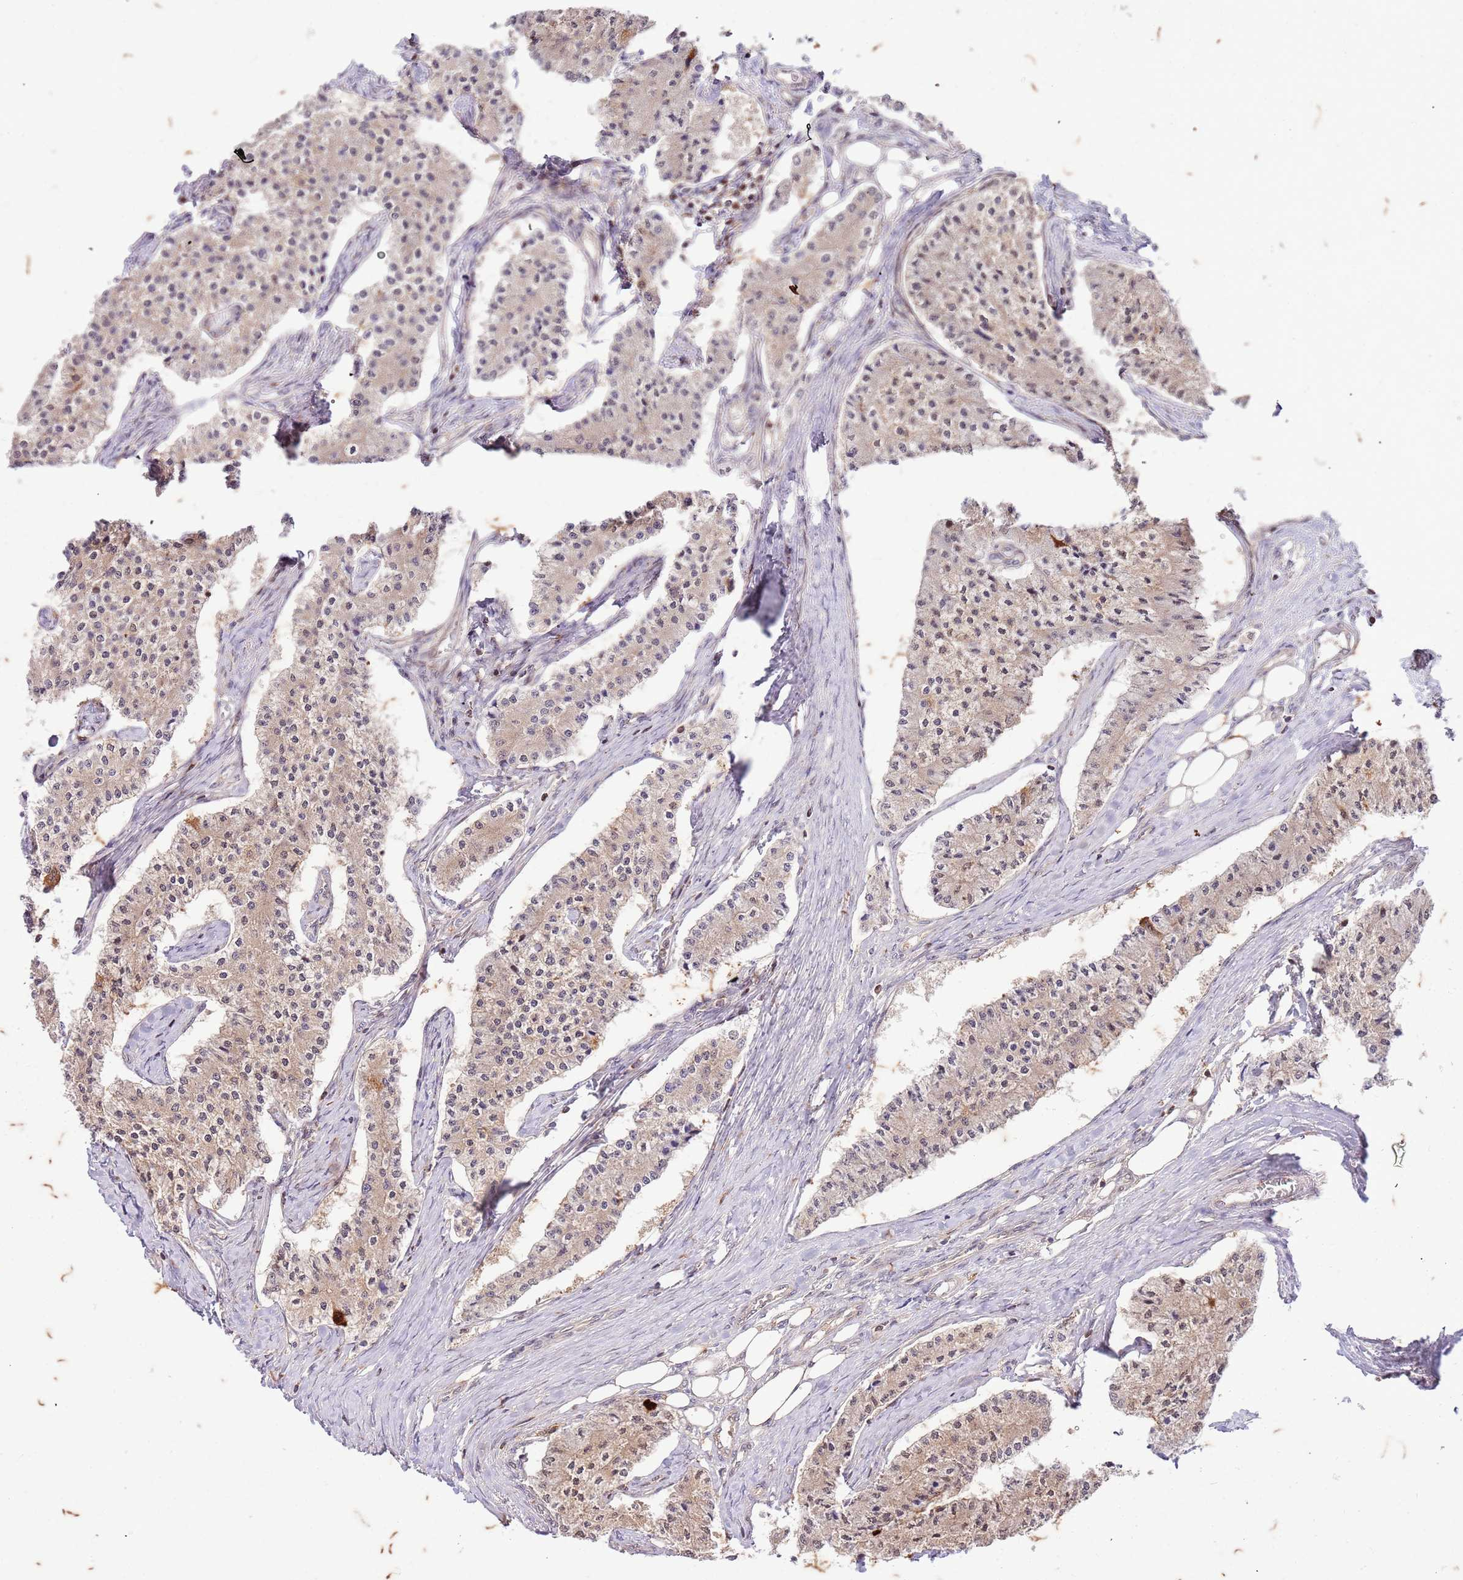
{"staining": {"intensity": "weak", "quantity": ">75%", "location": "cytoplasmic/membranous,nuclear"}, "tissue": "carcinoid", "cell_type": "Tumor cells", "image_type": "cancer", "snomed": [{"axis": "morphology", "description": "Carcinoid, malignant, NOS"}, {"axis": "topography", "description": "Colon"}], "caption": "A high-resolution micrograph shows immunohistochemistry (IHC) staining of carcinoid, which reveals weak cytoplasmic/membranous and nuclear expression in about >75% of tumor cells.", "gene": "RAPGEF3", "patient": {"sex": "female", "age": 52}}